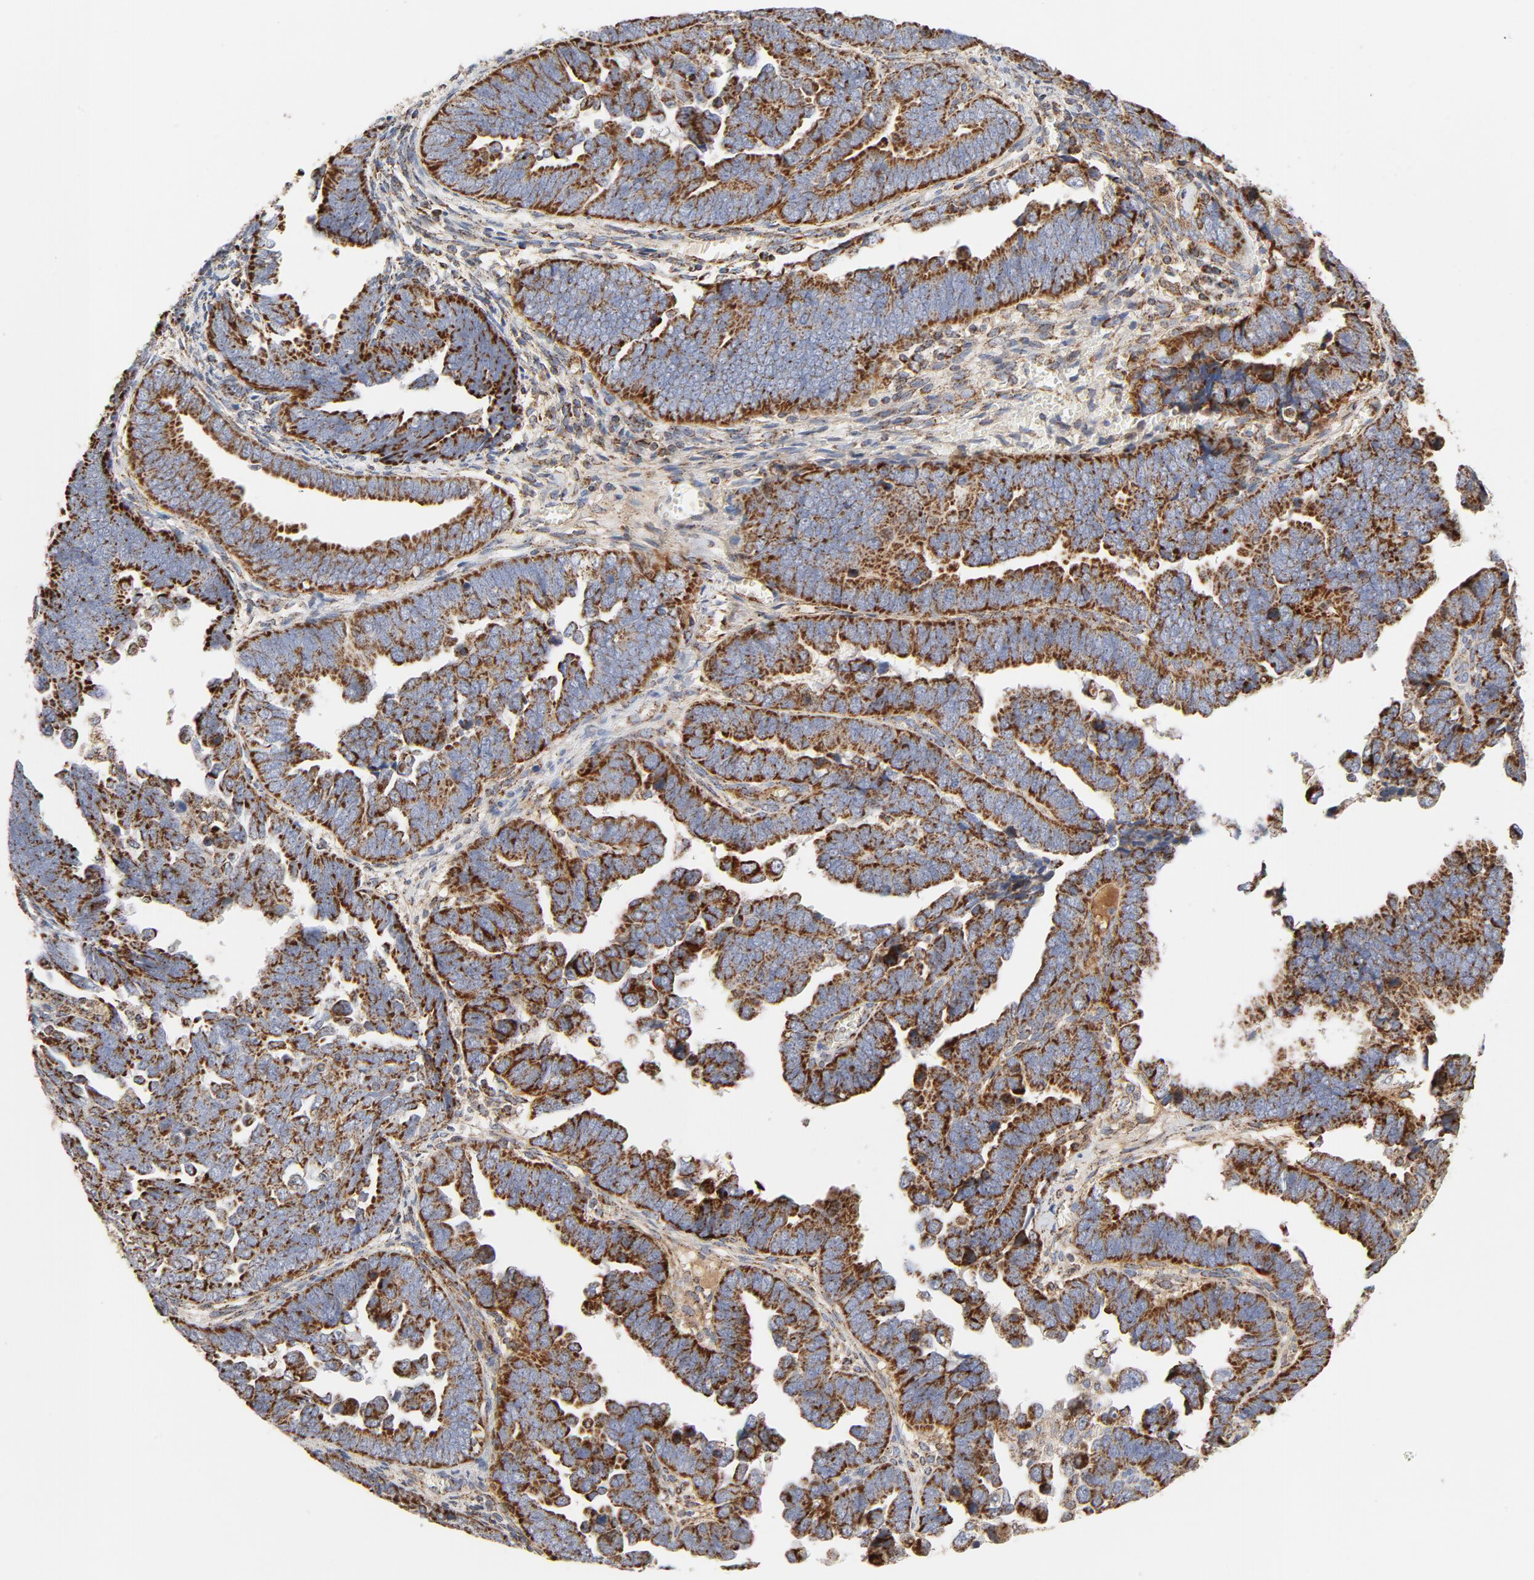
{"staining": {"intensity": "strong", "quantity": ">75%", "location": "cytoplasmic/membranous"}, "tissue": "endometrial cancer", "cell_type": "Tumor cells", "image_type": "cancer", "snomed": [{"axis": "morphology", "description": "Adenocarcinoma, NOS"}, {"axis": "topography", "description": "Endometrium"}], "caption": "Immunohistochemical staining of human endometrial cancer (adenocarcinoma) exhibits high levels of strong cytoplasmic/membranous protein staining in about >75% of tumor cells.", "gene": "PCNX4", "patient": {"sex": "female", "age": 75}}